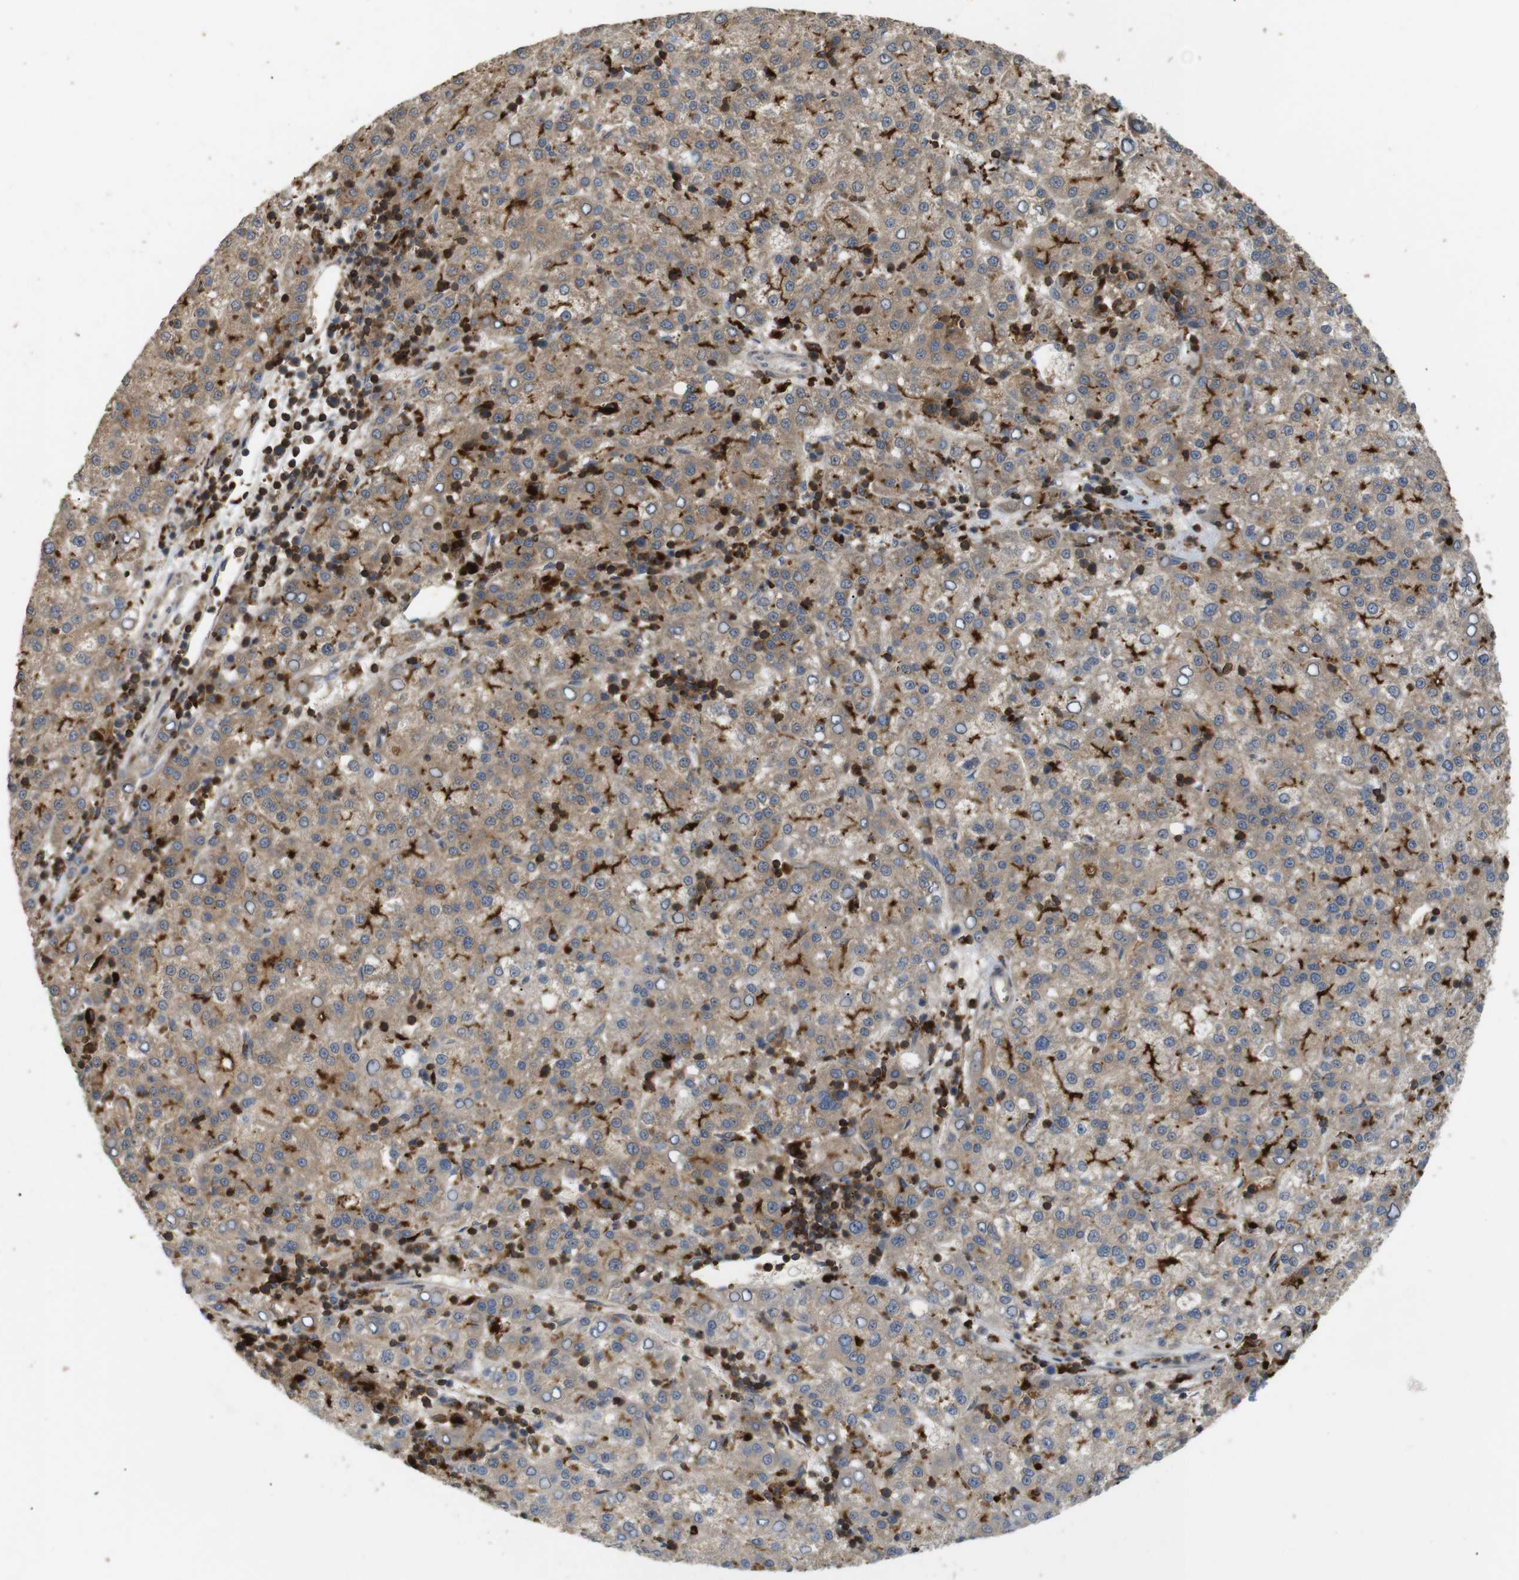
{"staining": {"intensity": "moderate", "quantity": ">75%", "location": "cytoplasmic/membranous"}, "tissue": "liver cancer", "cell_type": "Tumor cells", "image_type": "cancer", "snomed": [{"axis": "morphology", "description": "Carcinoma, Hepatocellular, NOS"}, {"axis": "topography", "description": "Liver"}], "caption": "Brown immunohistochemical staining in hepatocellular carcinoma (liver) displays moderate cytoplasmic/membranous positivity in approximately >75% of tumor cells.", "gene": "KSR1", "patient": {"sex": "female", "age": 58}}